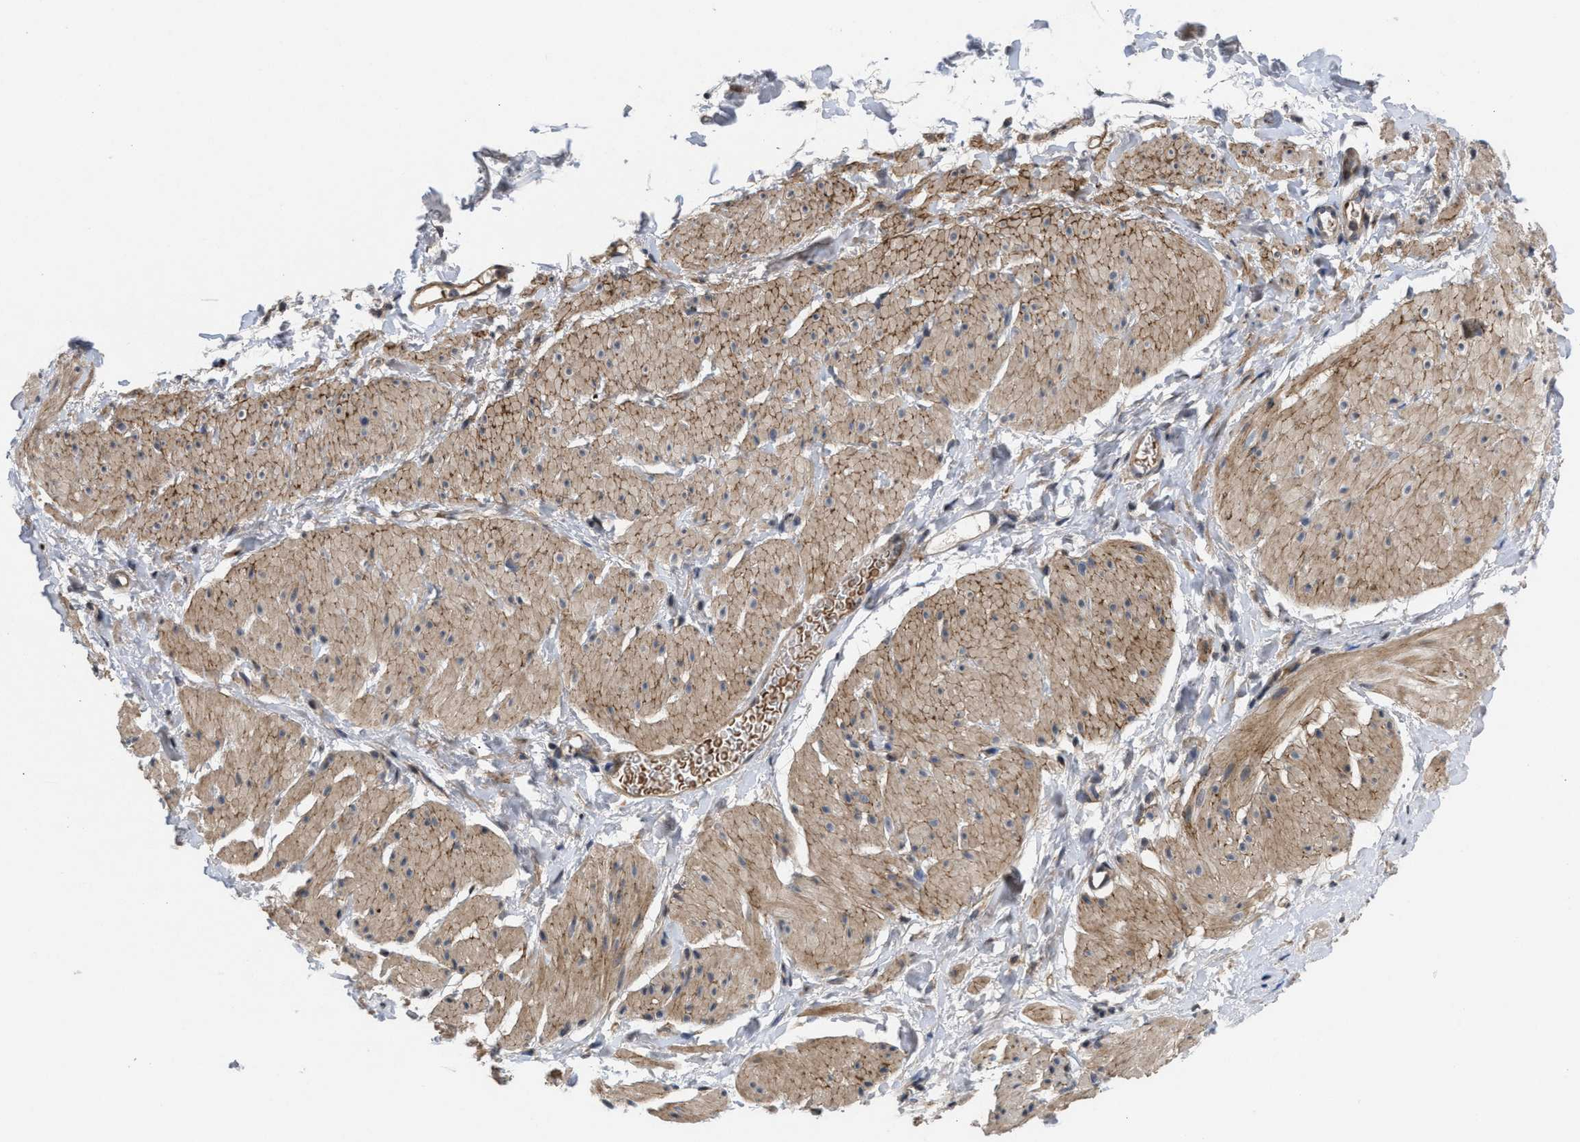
{"staining": {"intensity": "moderate", "quantity": "25%-75%", "location": "cytoplasmic/membranous"}, "tissue": "smooth muscle", "cell_type": "Smooth muscle cells", "image_type": "normal", "snomed": [{"axis": "morphology", "description": "Normal tissue, NOS"}, {"axis": "topography", "description": "Smooth muscle"}], "caption": "Immunohistochemistry of benign human smooth muscle displays medium levels of moderate cytoplasmic/membranous positivity in approximately 25%-75% of smooth muscle cells. The protein is stained brown, and the nuclei are stained in blue (DAB (3,3'-diaminobenzidine) IHC with brightfield microscopy, high magnification).", "gene": "PTPRE", "patient": {"sex": "male", "age": 16}}